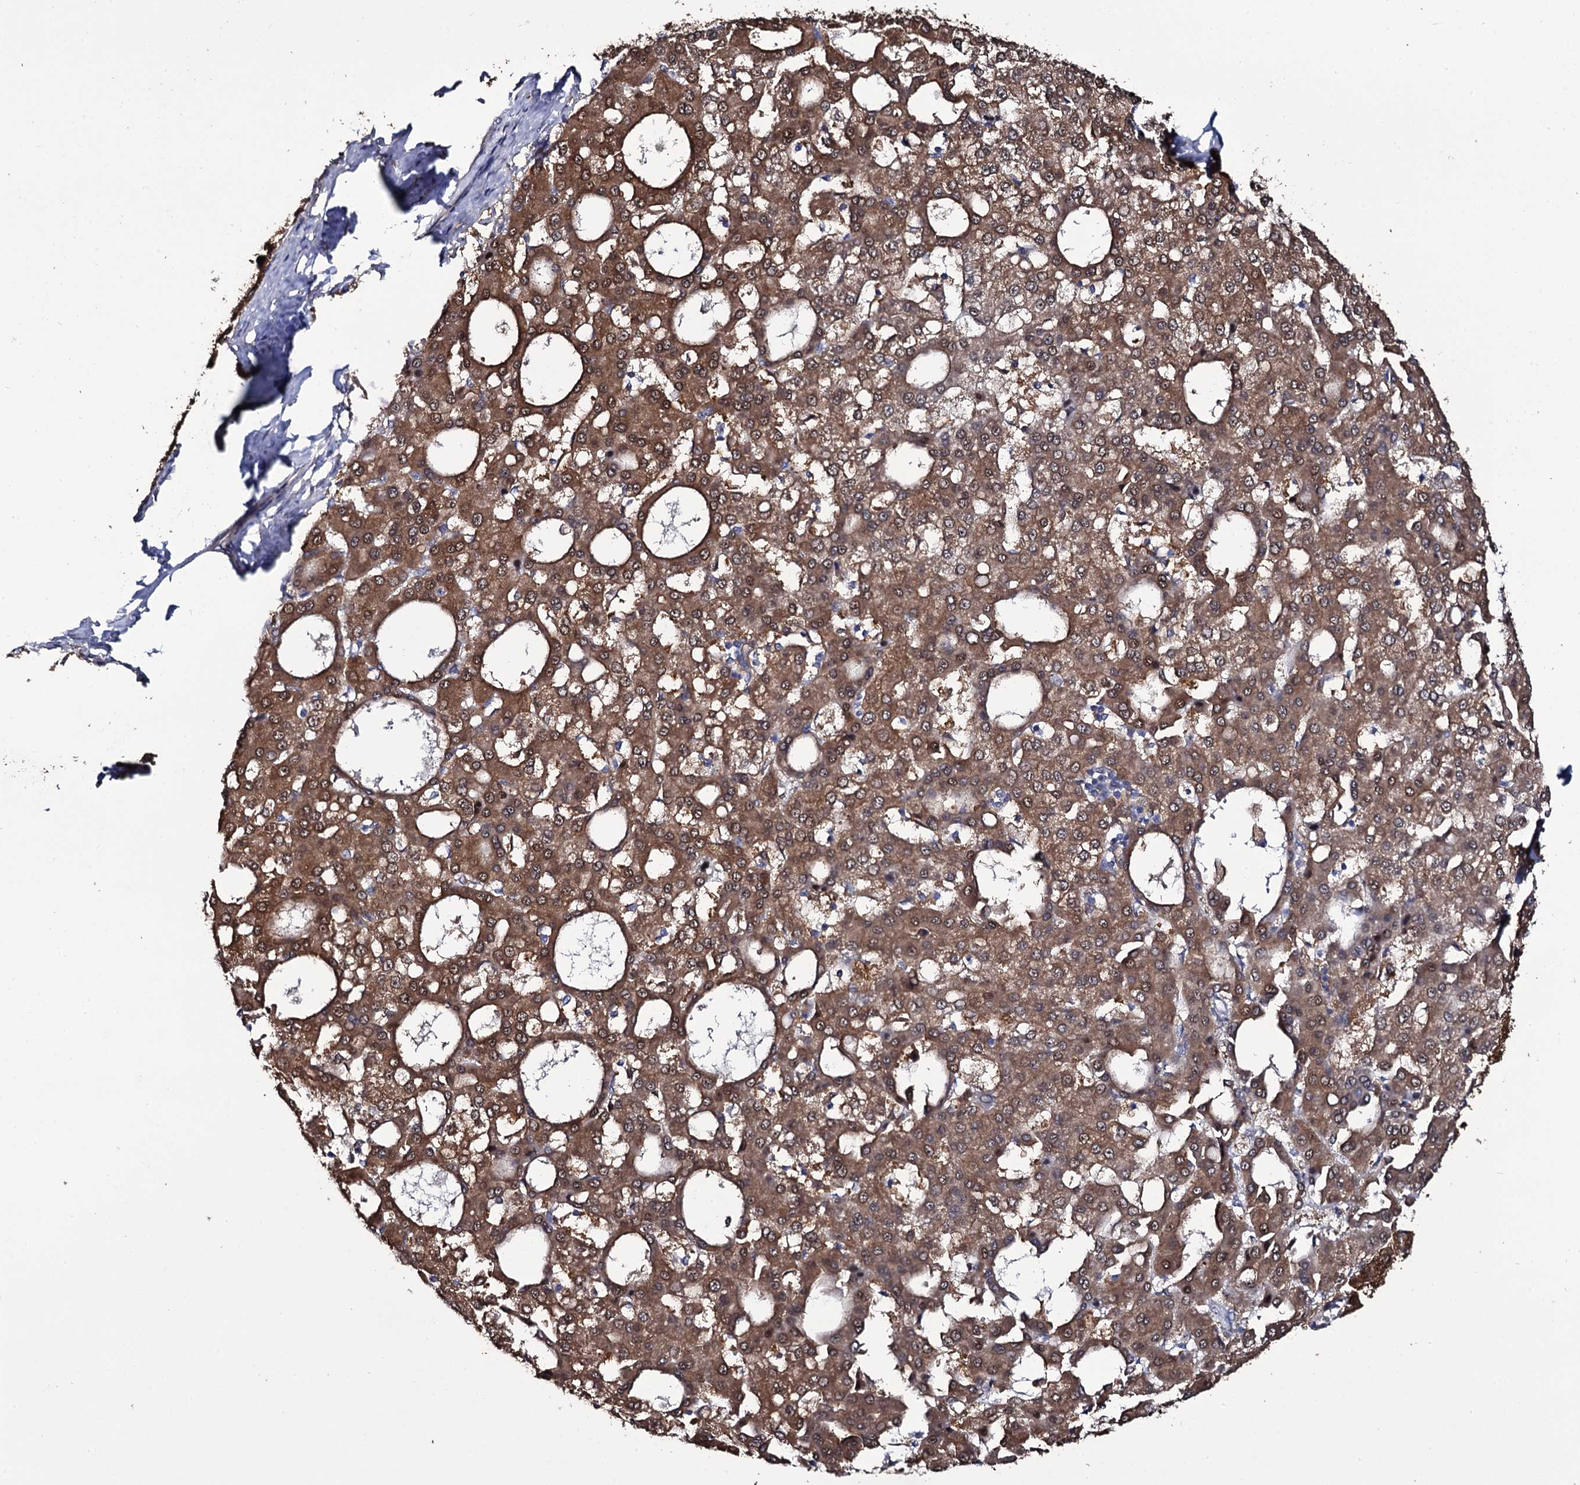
{"staining": {"intensity": "moderate", "quantity": ">75%", "location": "cytoplasmic/membranous,nuclear"}, "tissue": "liver cancer", "cell_type": "Tumor cells", "image_type": "cancer", "snomed": [{"axis": "morphology", "description": "Carcinoma, Hepatocellular, NOS"}, {"axis": "topography", "description": "Liver"}], "caption": "IHC (DAB) staining of liver cancer (hepatocellular carcinoma) exhibits moderate cytoplasmic/membranous and nuclear protein expression in approximately >75% of tumor cells.", "gene": "CRYL1", "patient": {"sex": "male", "age": 47}}